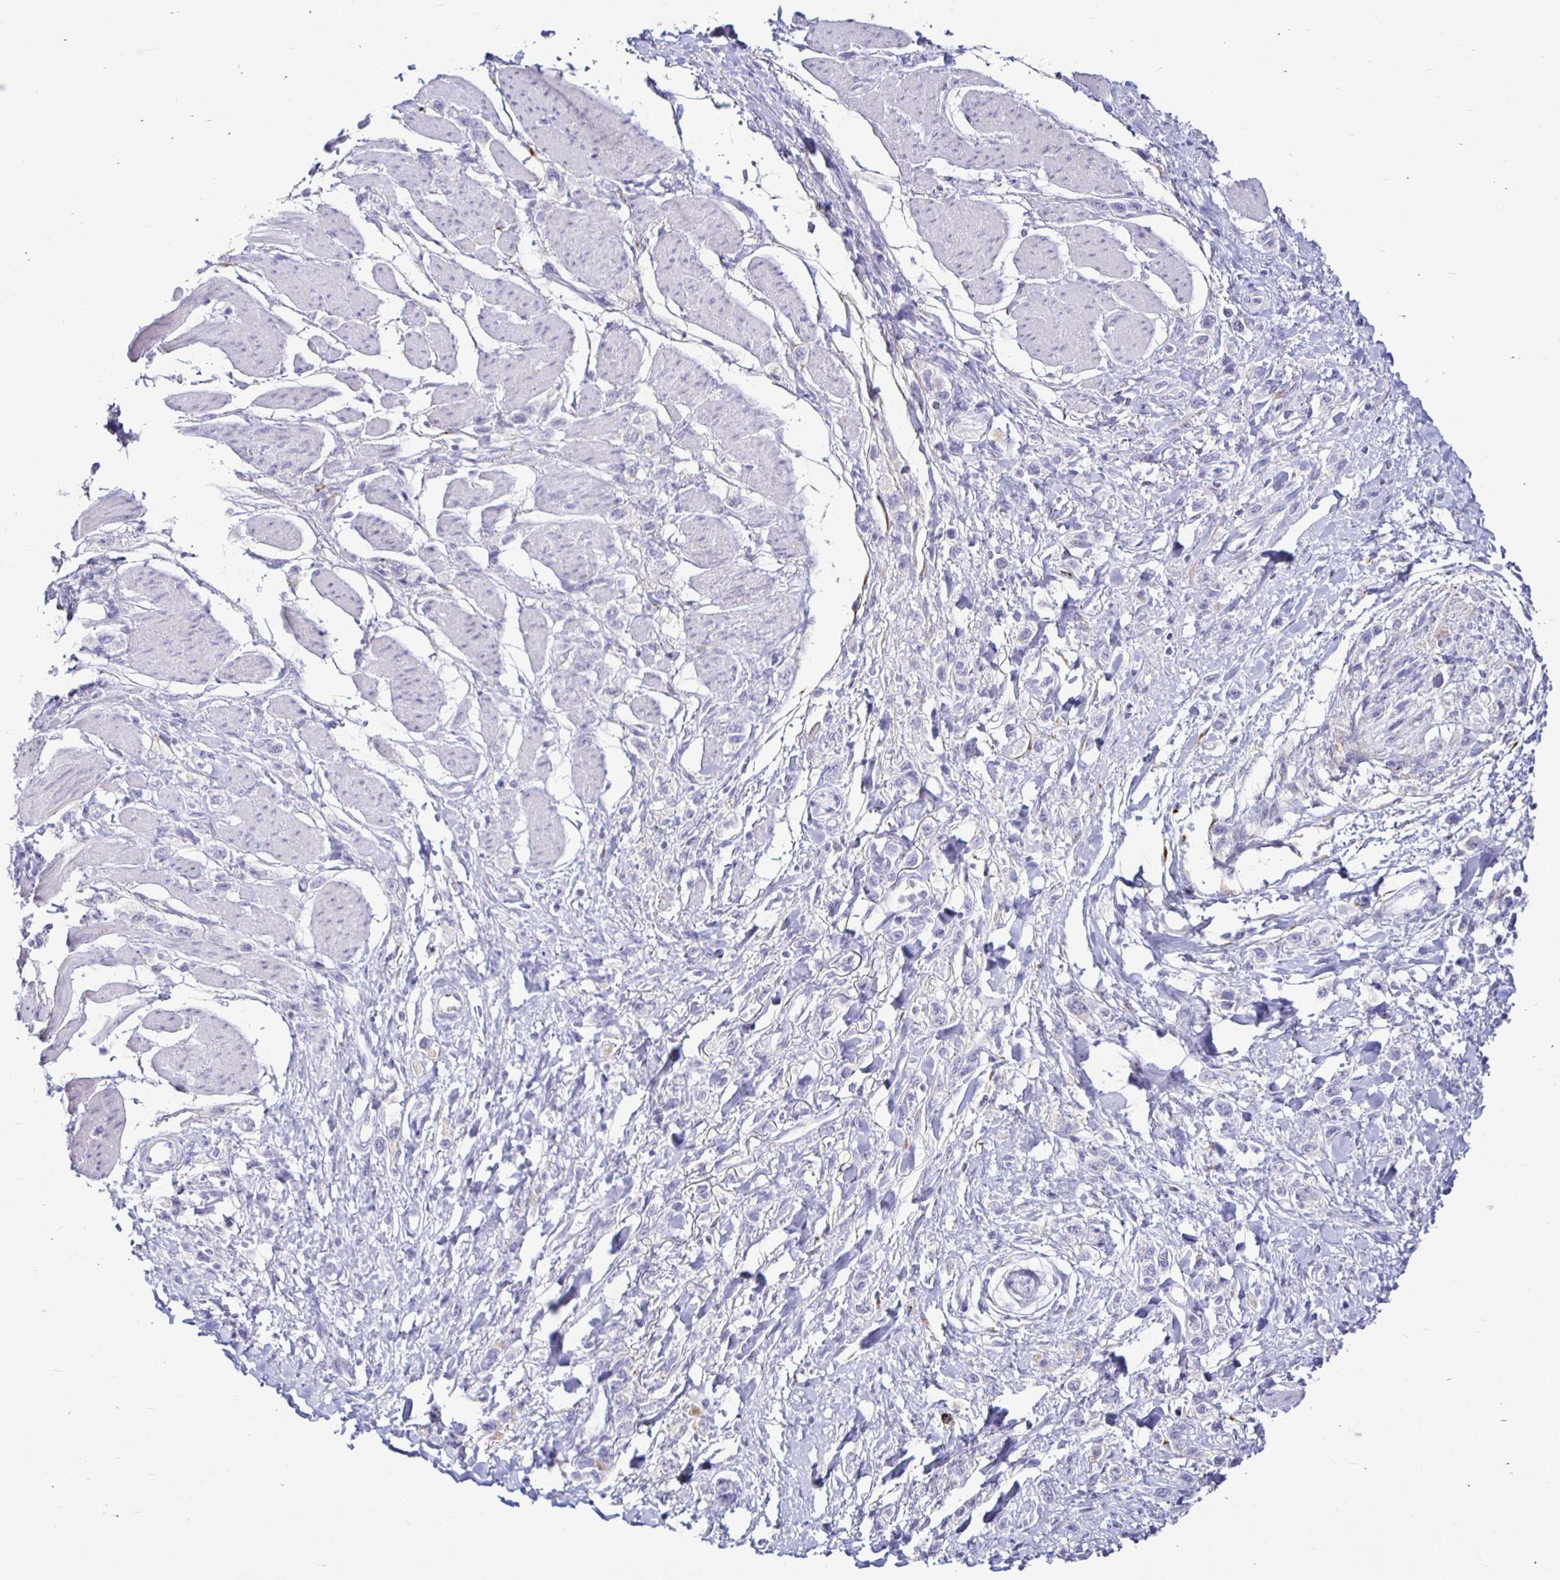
{"staining": {"intensity": "negative", "quantity": "none", "location": "none"}, "tissue": "stomach cancer", "cell_type": "Tumor cells", "image_type": "cancer", "snomed": [{"axis": "morphology", "description": "Adenocarcinoma, NOS"}, {"axis": "topography", "description": "Stomach"}], "caption": "Tumor cells are negative for protein expression in human stomach cancer.", "gene": "TIMP1", "patient": {"sex": "female", "age": 65}}